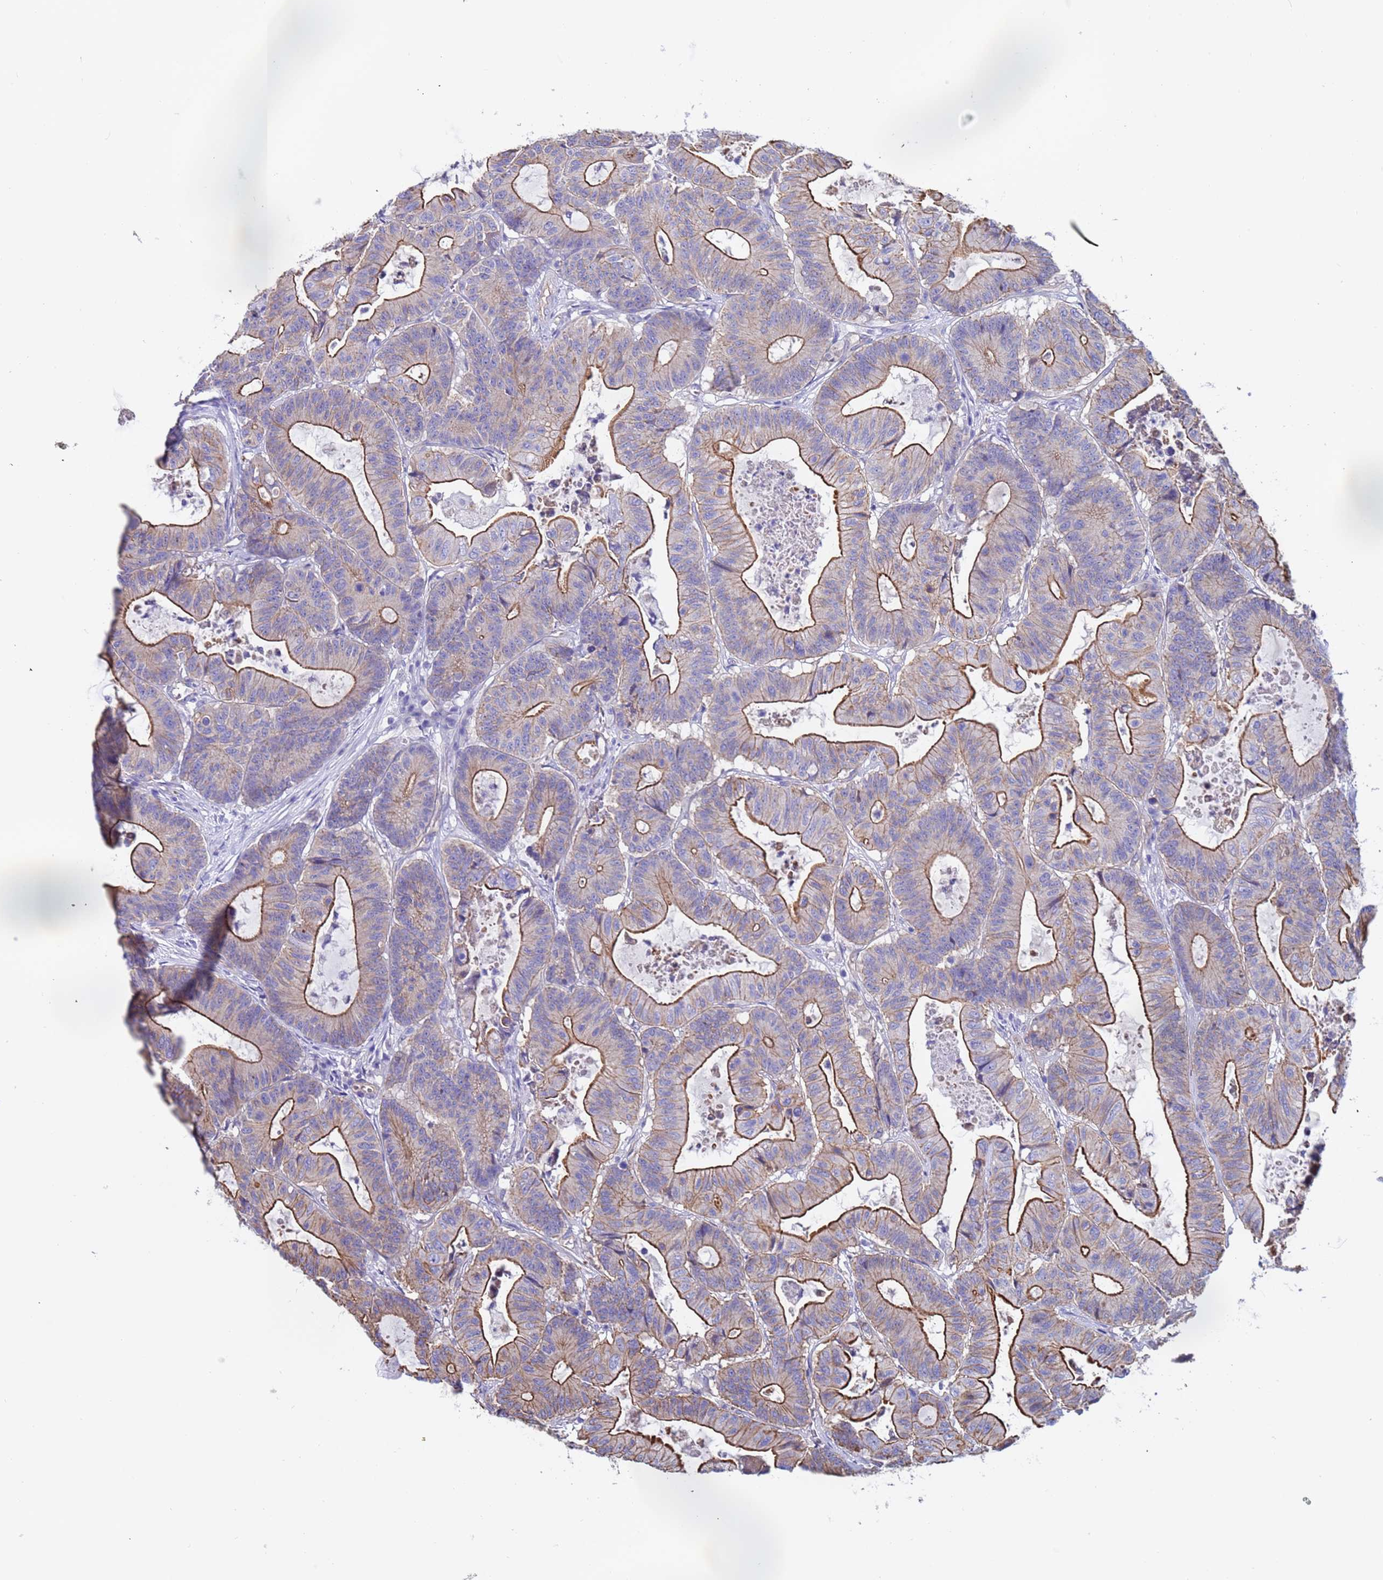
{"staining": {"intensity": "moderate", "quantity": "25%-75%", "location": "cytoplasmic/membranous"}, "tissue": "colorectal cancer", "cell_type": "Tumor cells", "image_type": "cancer", "snomed": [{"axis": "morphology", "description": "Adenocarcinoma, NOS"}, {"axis": "topography", "description": "Colon"}], "caption": "Moderate cytoplasmic/membranous protein staining is present in approximately 25%-75% of tumor cells in colorectal cancer.", "gene": "ZNF248", "patient": {"sex": "female", "age": 84}}